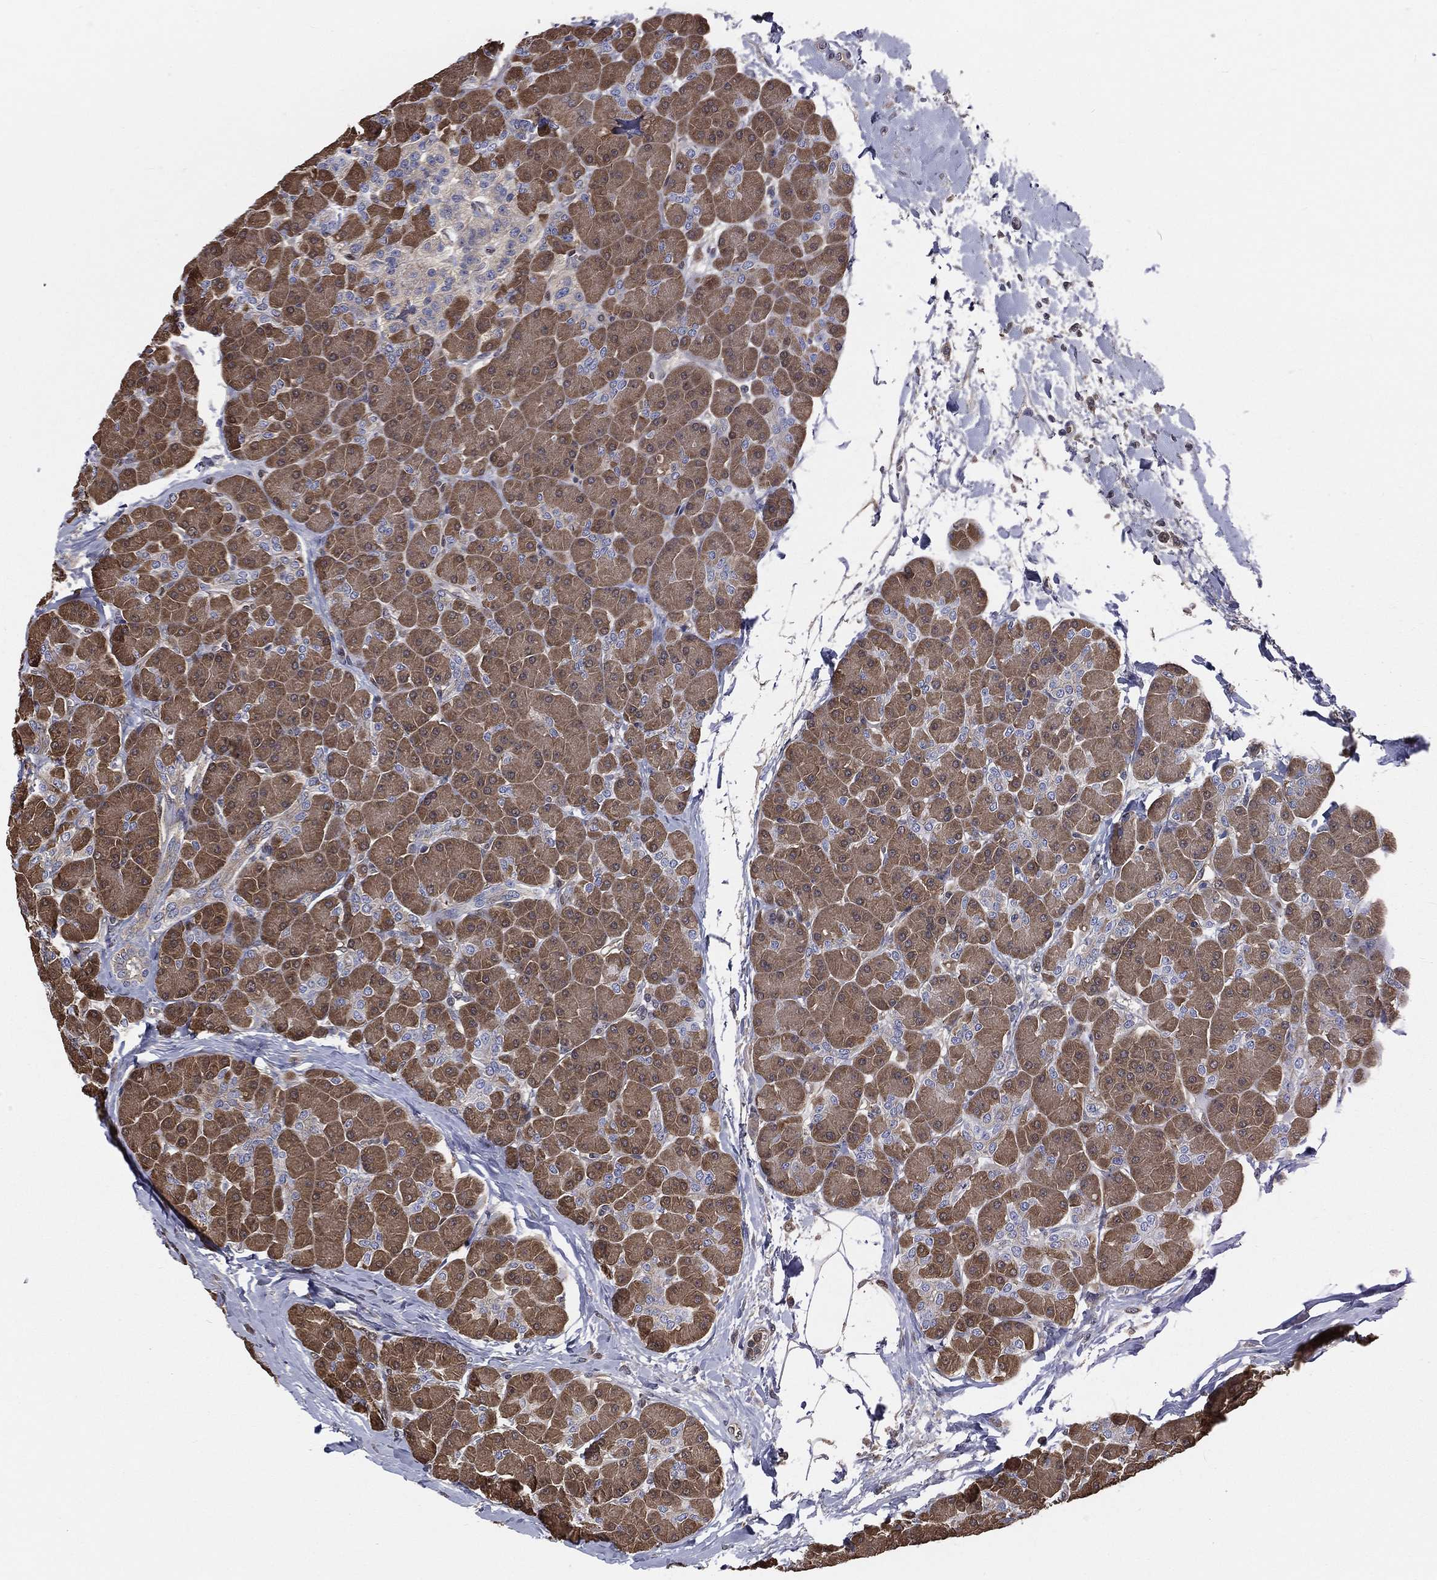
{"staining": {"intensity": "moderate", "quantity": ">75%", "location": "cytoplasmic/membranous"}, "tissue": "pancreas", "cell_type": "Exocrine glandular cells", "image_type": "normal", "snomed": [{"axis": "morphology", "description": "Normal tissue, NOS"}, {"axis": "topography", "description": "Pancreas"}], "caption": "The micrograph demonstrates staining of benign pancreas, revealing moderate cytoplasmic/membranous protein staining (brown color) within exocrine glandular cells. Nuclei are stained in blue.", "gene": "TBC1D2", "patient": {"sex": "female", "age": 44}}